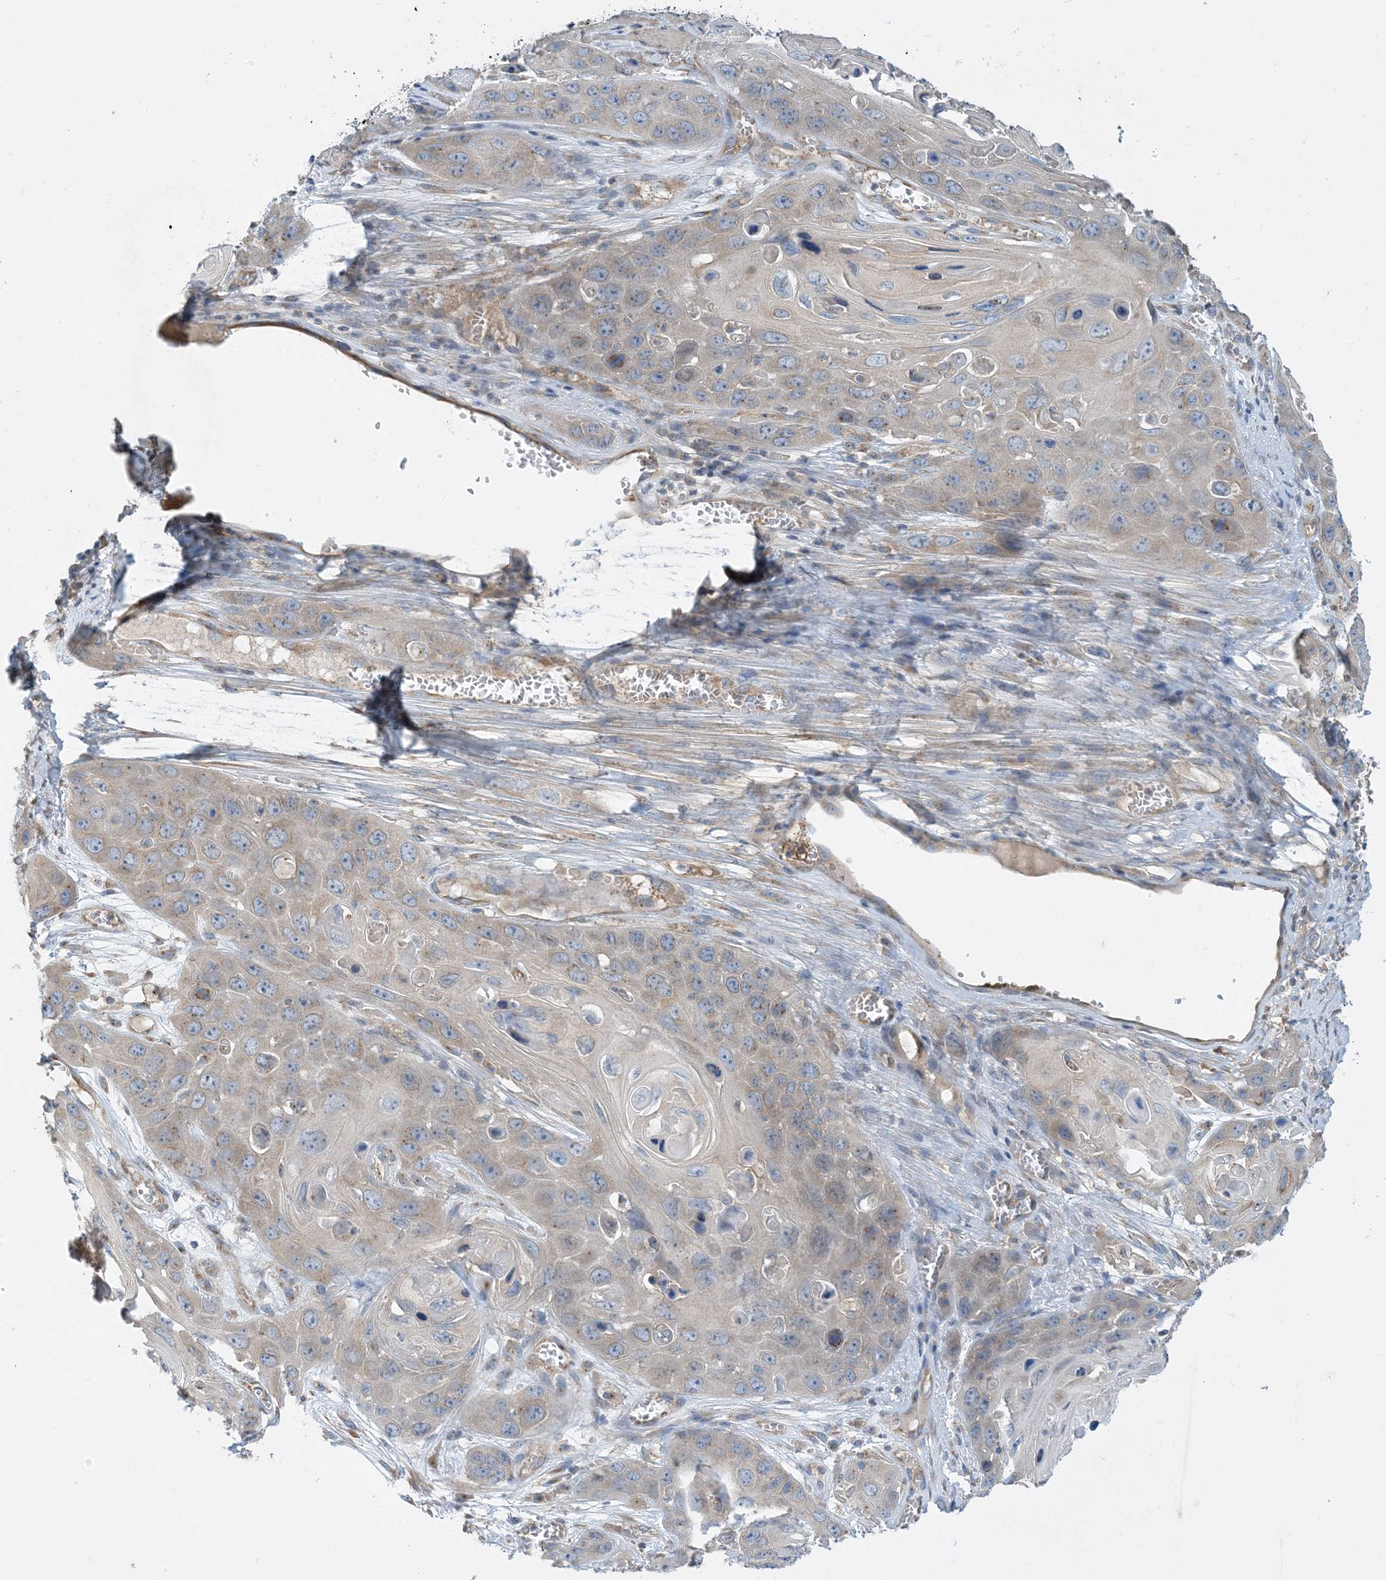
{"staining": {"intensity": "weak", "quantity": "<25%", "location": "cytoplasmic/membranous"}, "tissue": "skin cancer", "cell_type": "Tumor cells", "image_type": "cancer", "snomed": [{"axis": "morphology", "description": "Squamous cell carcinoma, NOS"}, {"axis": "topography", "description": "Skin"}], "caption": "High magnification brightfield microscopy of skin squamous cell carcinoma stained with DAB (3,3'-diaminobenzidine) (brown) and counterstained with hematoxylin (blue): tumor cells show no significant positivity.", "gene": "SIDT1", "patient": {"sex": "male", "age": 55}}